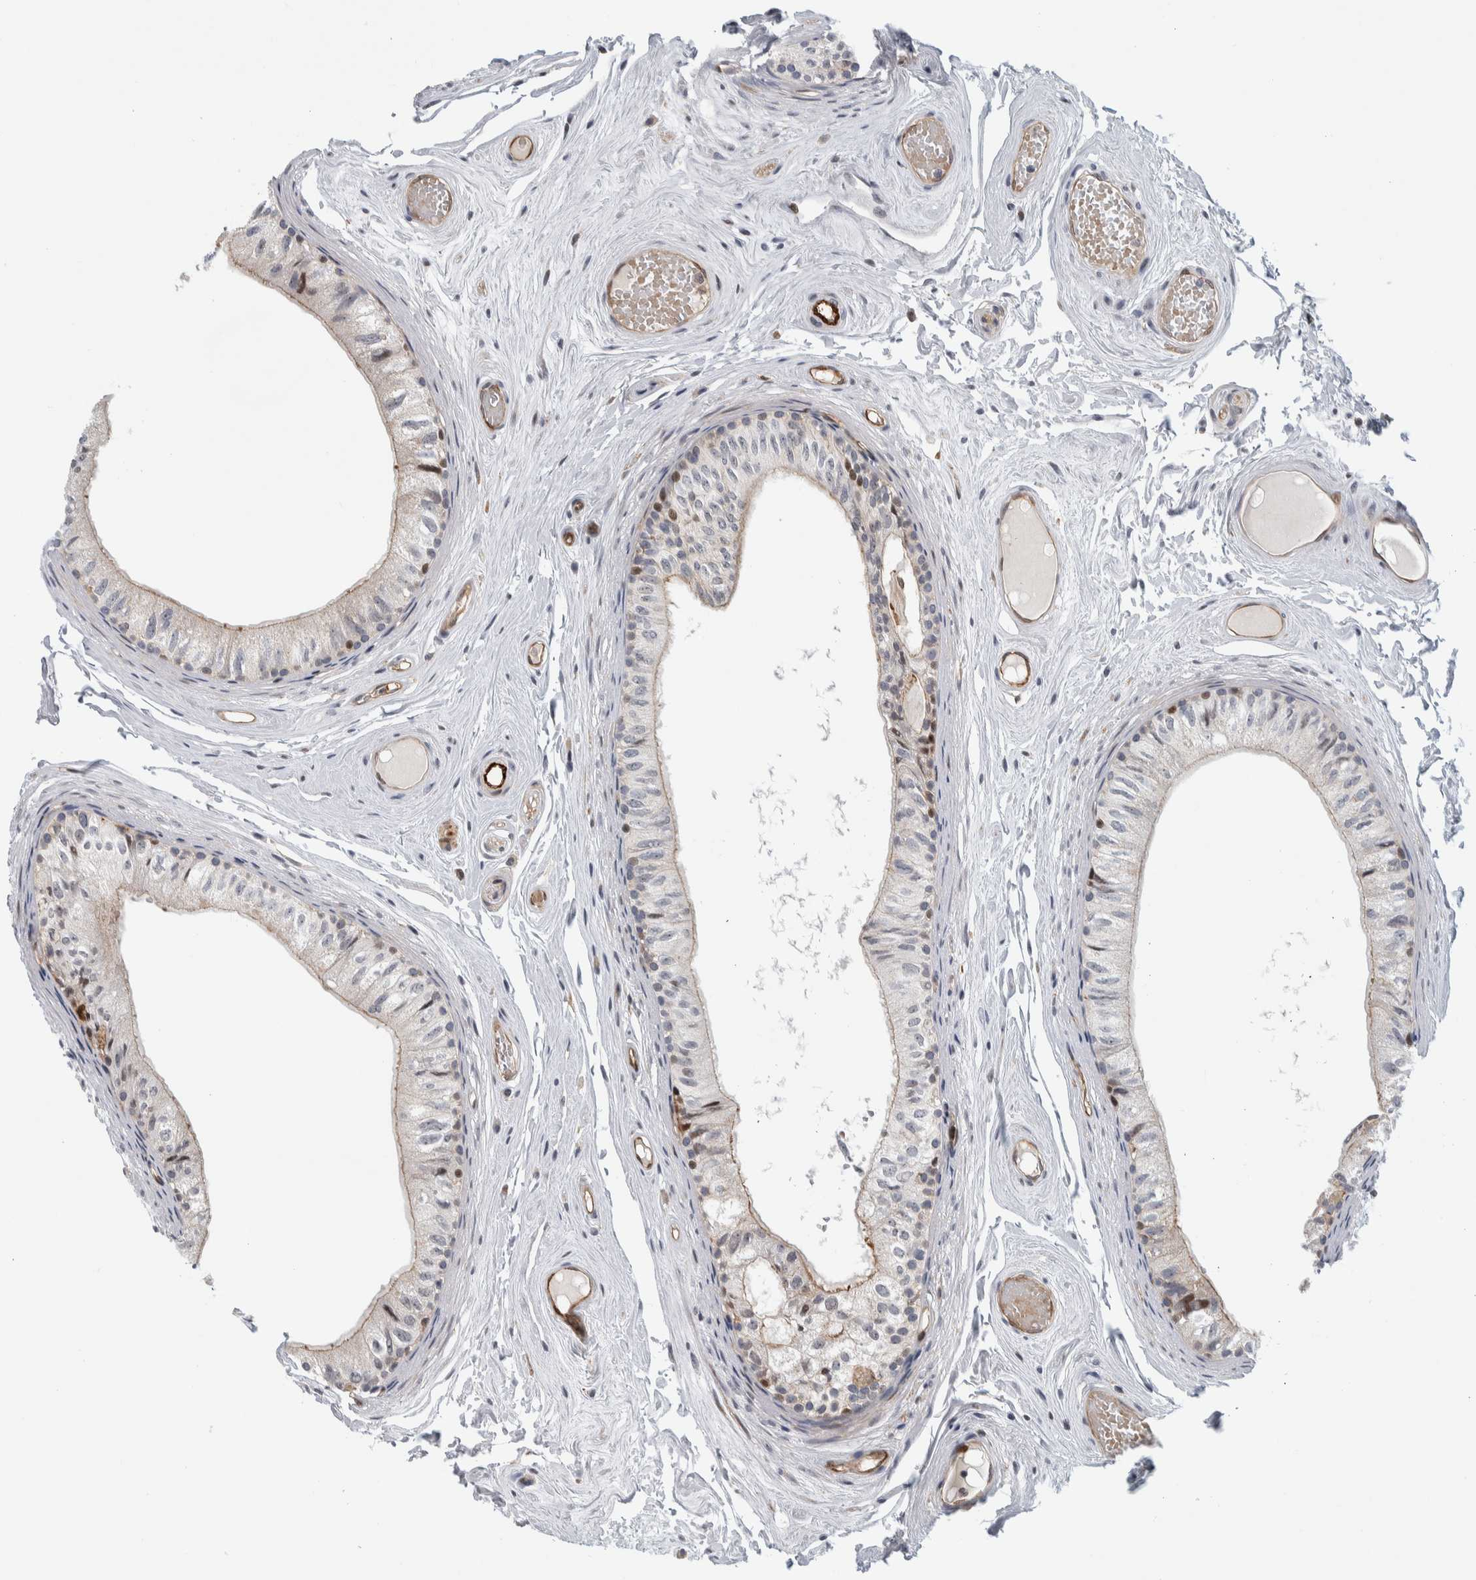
{"staining": {"intensity": "moderate", "quantity": "<25%", "location": "nuclear"}, "tissue": "epididymis", "cell_type": "Glandular cells", "image_type": "normal", "snomed": [{"axis": "morphology", "description": "Normal tissue, NOS"}, {"axis": "topography", "description": "Epididymis"}], "caption": "Immunohistochemistry (DAB (3,3'-diaminobenzidine)) staining of benign human epididymis displays moderate nuclear protein positivity in about <25% of glandular cells.", "gene": "MSL1", "patient": {"sex": "male", "age": 79}}